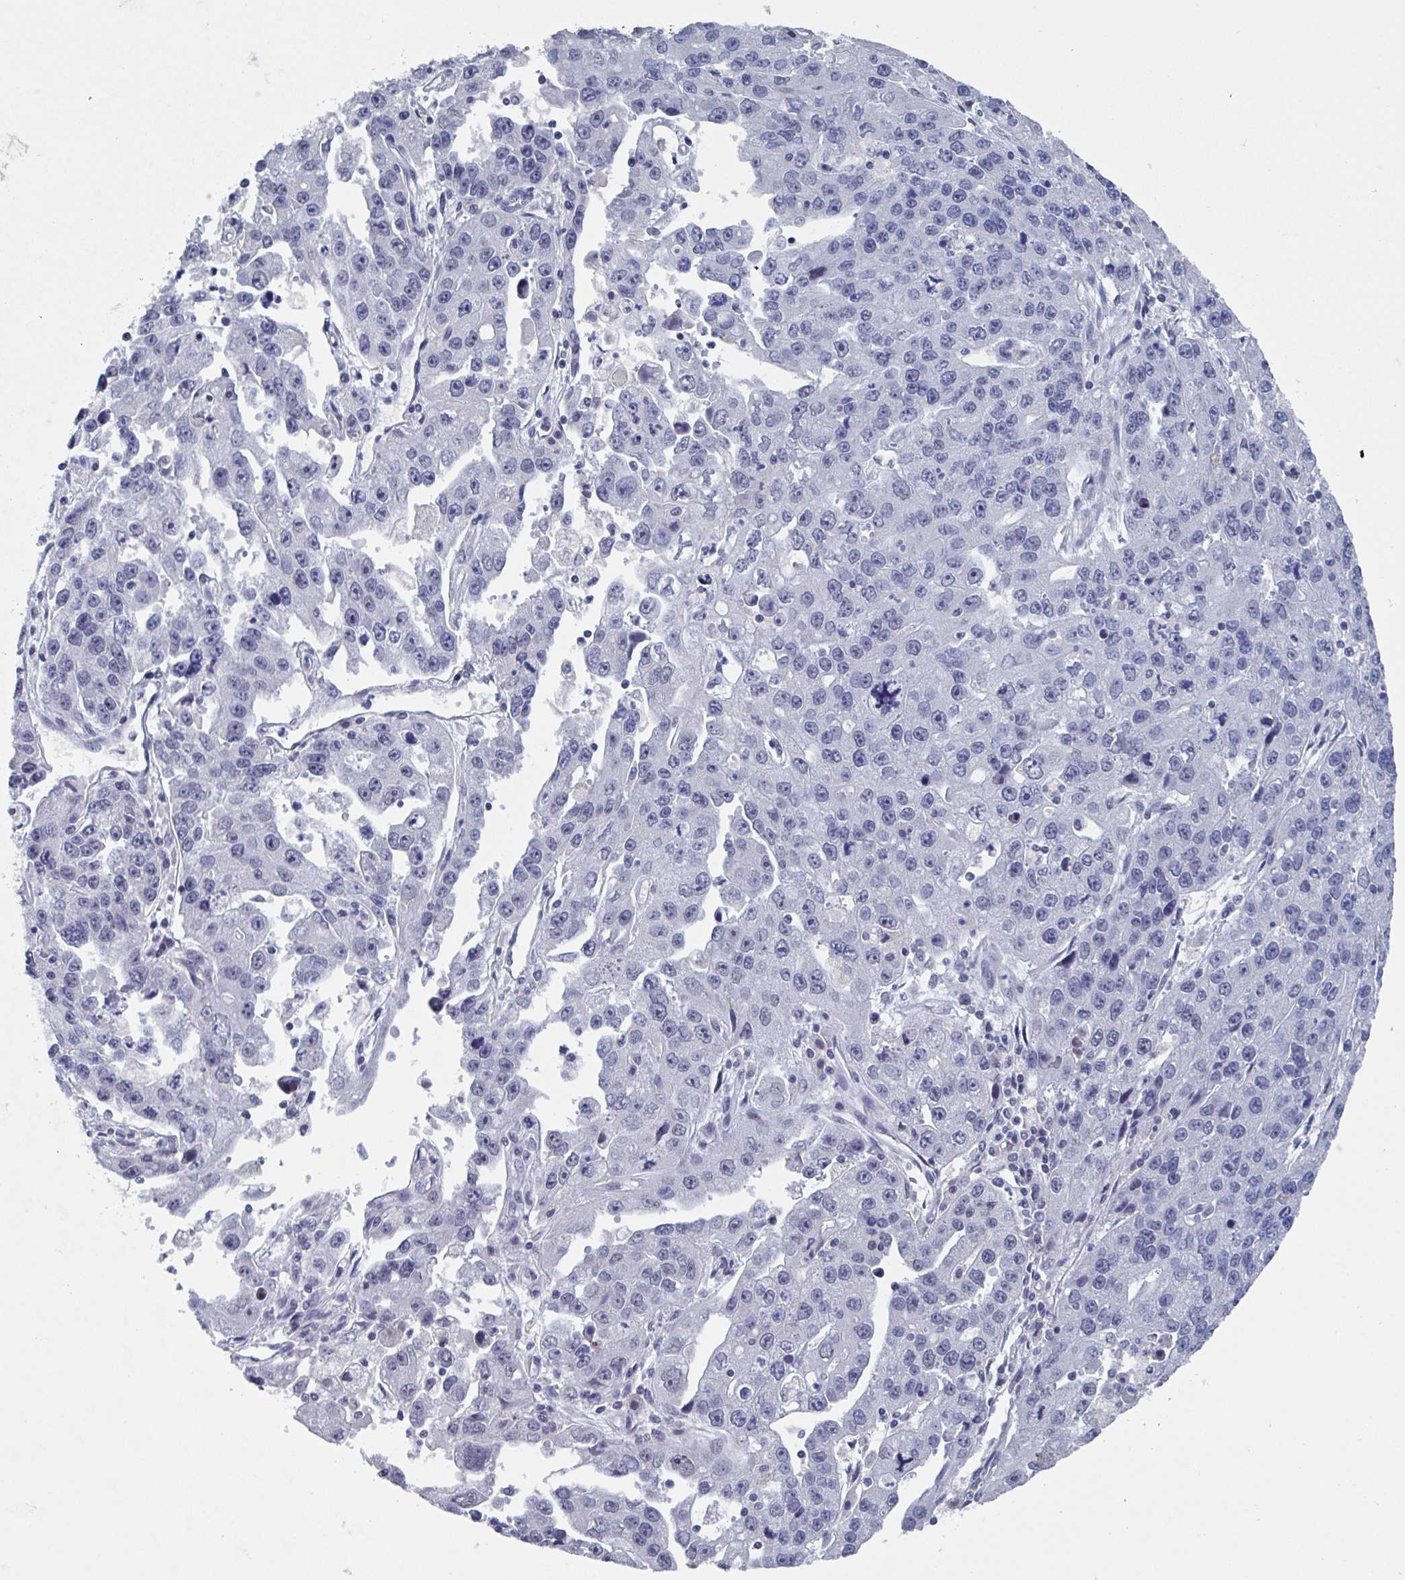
{"staining": {"intensity": "weak", "quantity": "<25%", "location": "nuclear"}, "tissue": "endometrial cancer", "cell_type": "Tumor cells", "image_type": "cancer", "snomed": [{"axis": "morphology", "description": "Adenocarcinoma, NOS"}, {"axis": "topography", "description": "Uterus"}], "caption": "Tumor cells show no significant protein expression in adenocarcinoma (endometrial).", "gene": "KDM4D", "patient": {"sex": "female", "age": 62}}